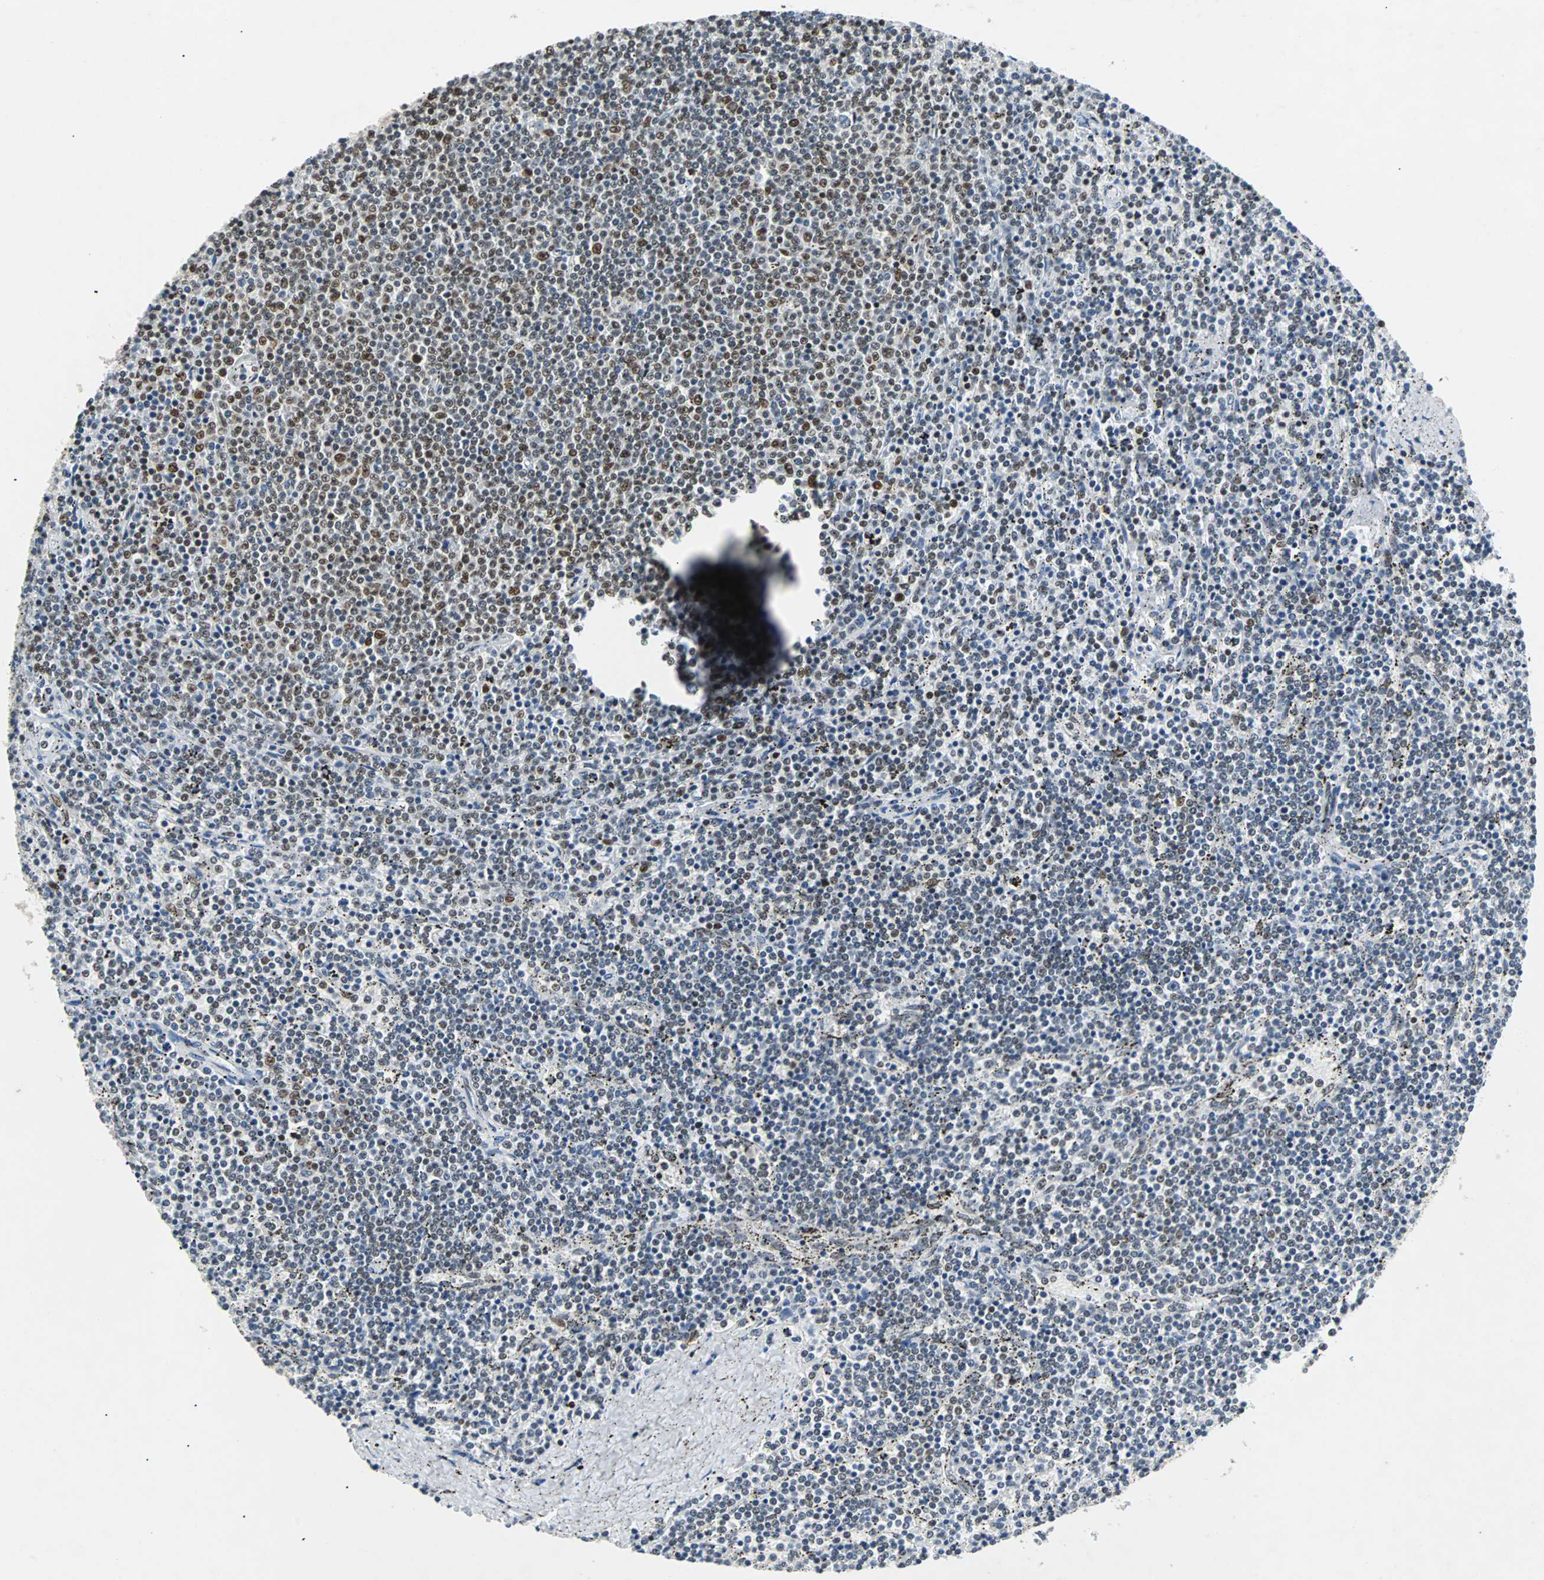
{"staining": {"intensity": "moderate", "quantity": "<25%", "location": "nuclear"}, "tissue": "lymphoma", "cell_type": "Tumor cells", "image_type": "cancer", "snomed": [{"axis": "morphology", "description": "Malignant lymphoma, non-Hodgkin's type, Low grade"}, {"axis": "topography", "description": "Spleen"}], "caption": "Immunohistochemical staining of low-grade malignant lymphoma, non-Hodgkin's type displays moderate nuclear protein expression in about <25% of tumor cells.", "gene": "GATAD2A", "patient": {"sex": "female", "age": 50}}